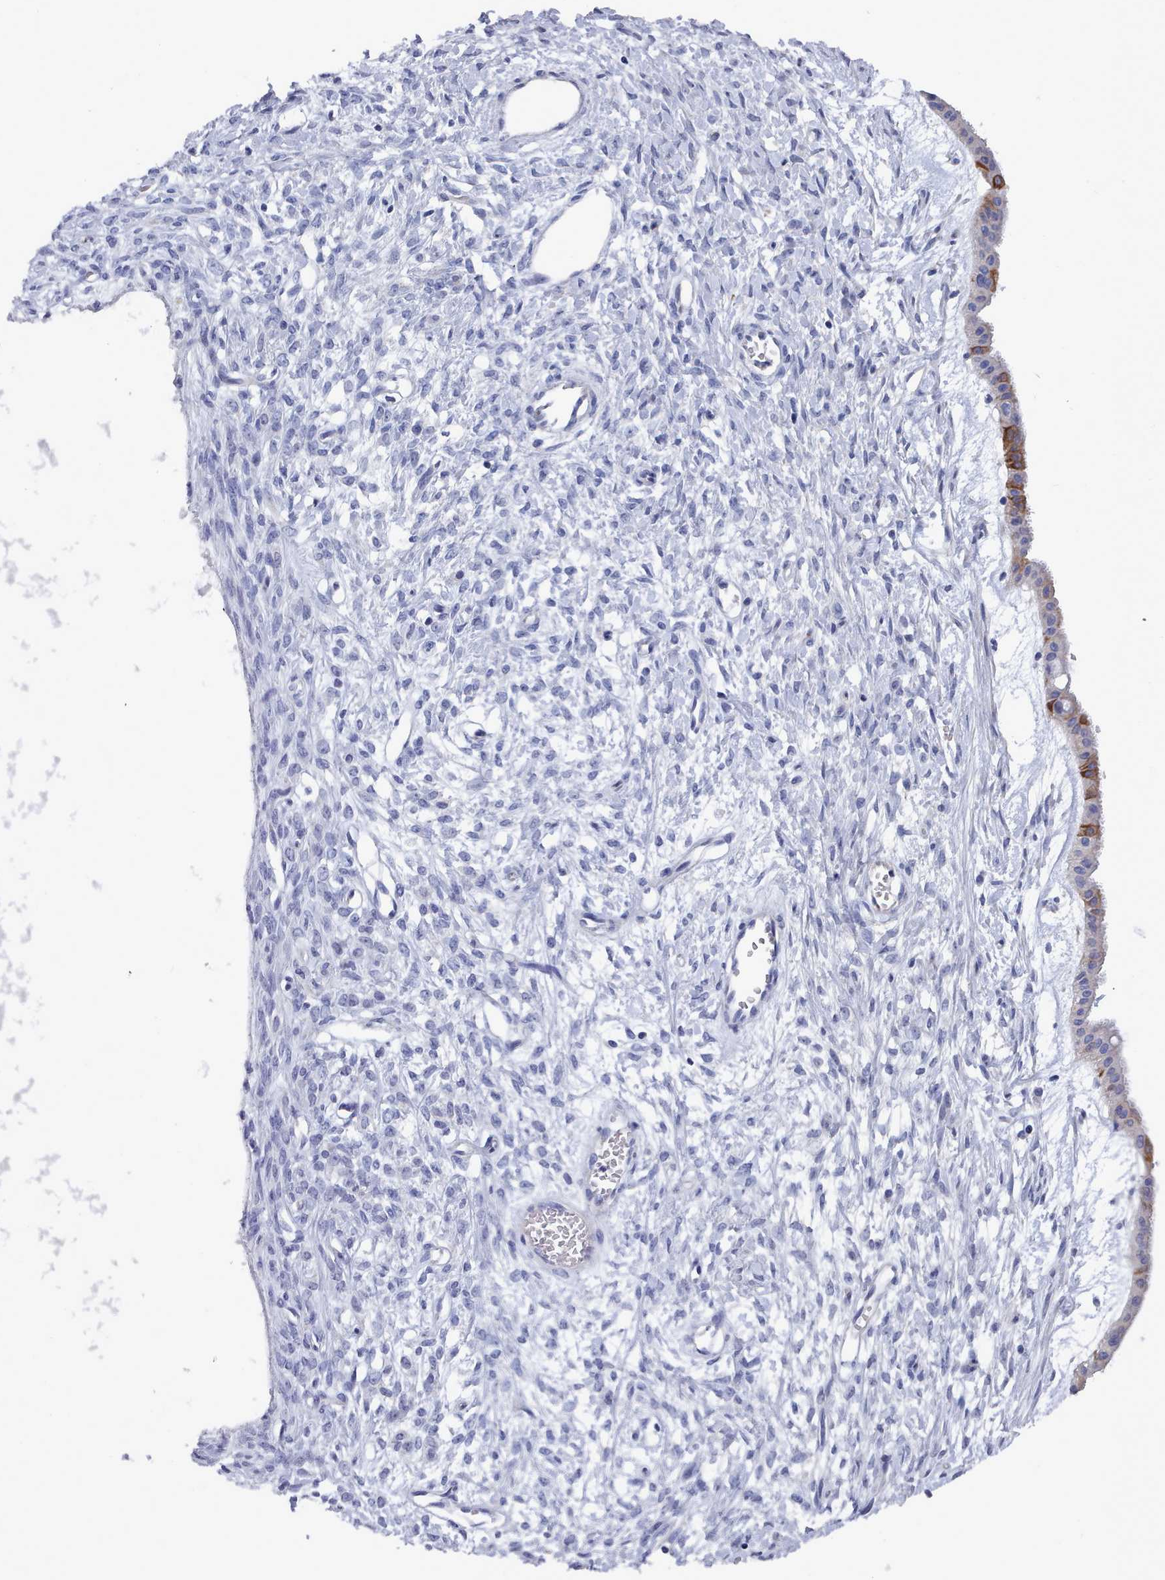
{"staining": {"intensity": "moderate", "quantity": "25%-75%", "location": "cytoplasmic/membranous"}, "tissue": "ovarian cancer", "cell_type": "Tumor cells", "image_type": "cancer", "snomed": [{"axis": "morphology", "description": "Cystadenocarcinoma, mucinous, NOS"}, {"axis": "topography", "description": "Ovary"}], "caption": "Protein expression analysis of ovarian cancer demonstrates moderate cytoplasmic/membranous staining in approximately 25%-75% of tumor cells. The protein is stained brown, and the nuclei are stained in blue (DAB IHC with brightfield microscopy, high magnification).", "gene": "PDE4C", "patient": {"sex": "female", "age": 73}}